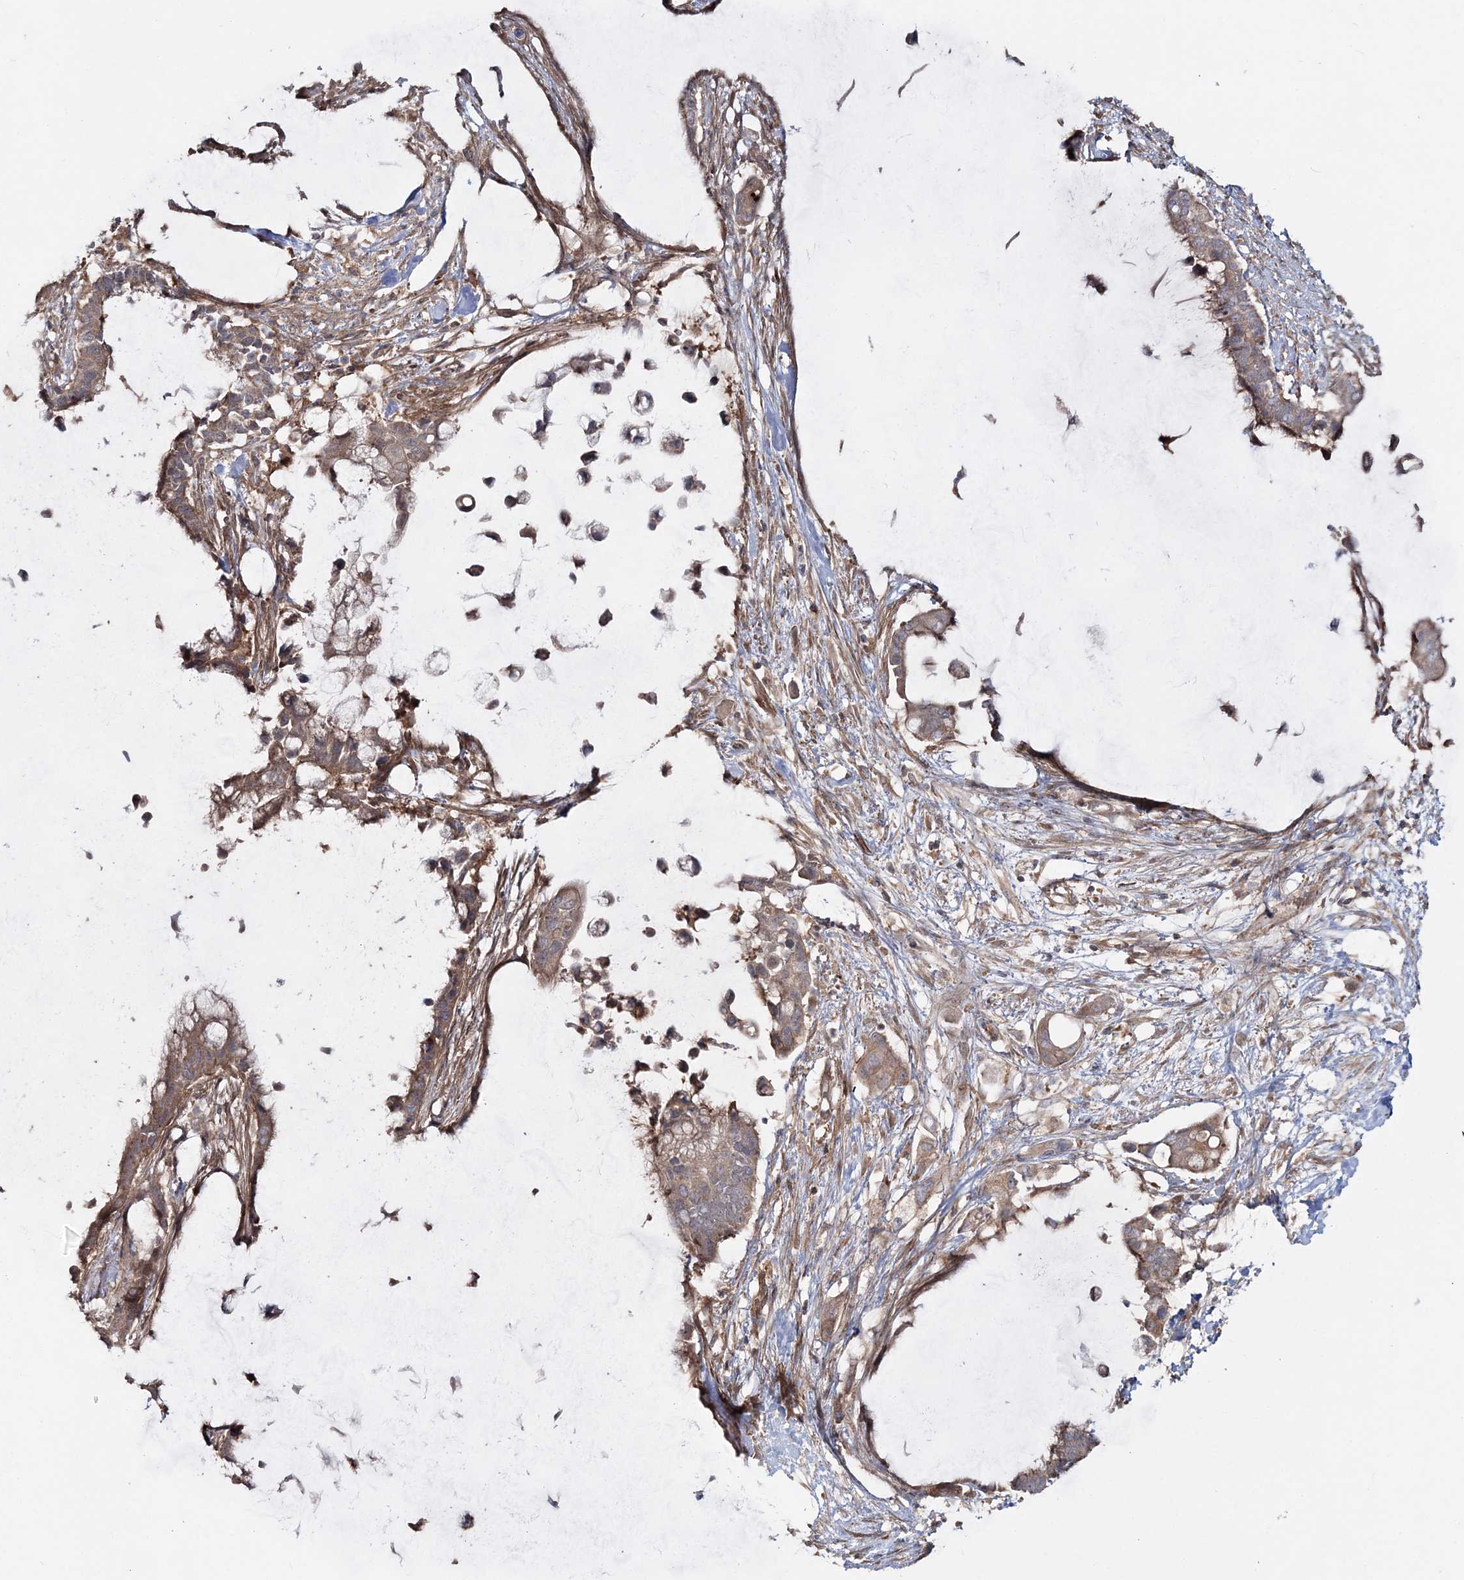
{"staining": {"intensity": "moderate", "quantity": ">75%", "location": "cytoplasmic/membranous"}, "tissue": "pancreatic cancer", "cell_type": "Tumor cells", "image_type": "cancer", "snomed": [{"axis": "morphology", "description": "Adenocarcinoma, NOS"}, {"axis": "topography", "description": "Pancreas"}], "caption": "Approximately >75% of tumor cells in human adenocarcinoma (pancreatic) display moderate cytoplasmic/membranous protein positivity as visualized by brown immunohistochemical staining.", "gene": "MOCS2", "patient": {"sex": "male", "age": 41}}